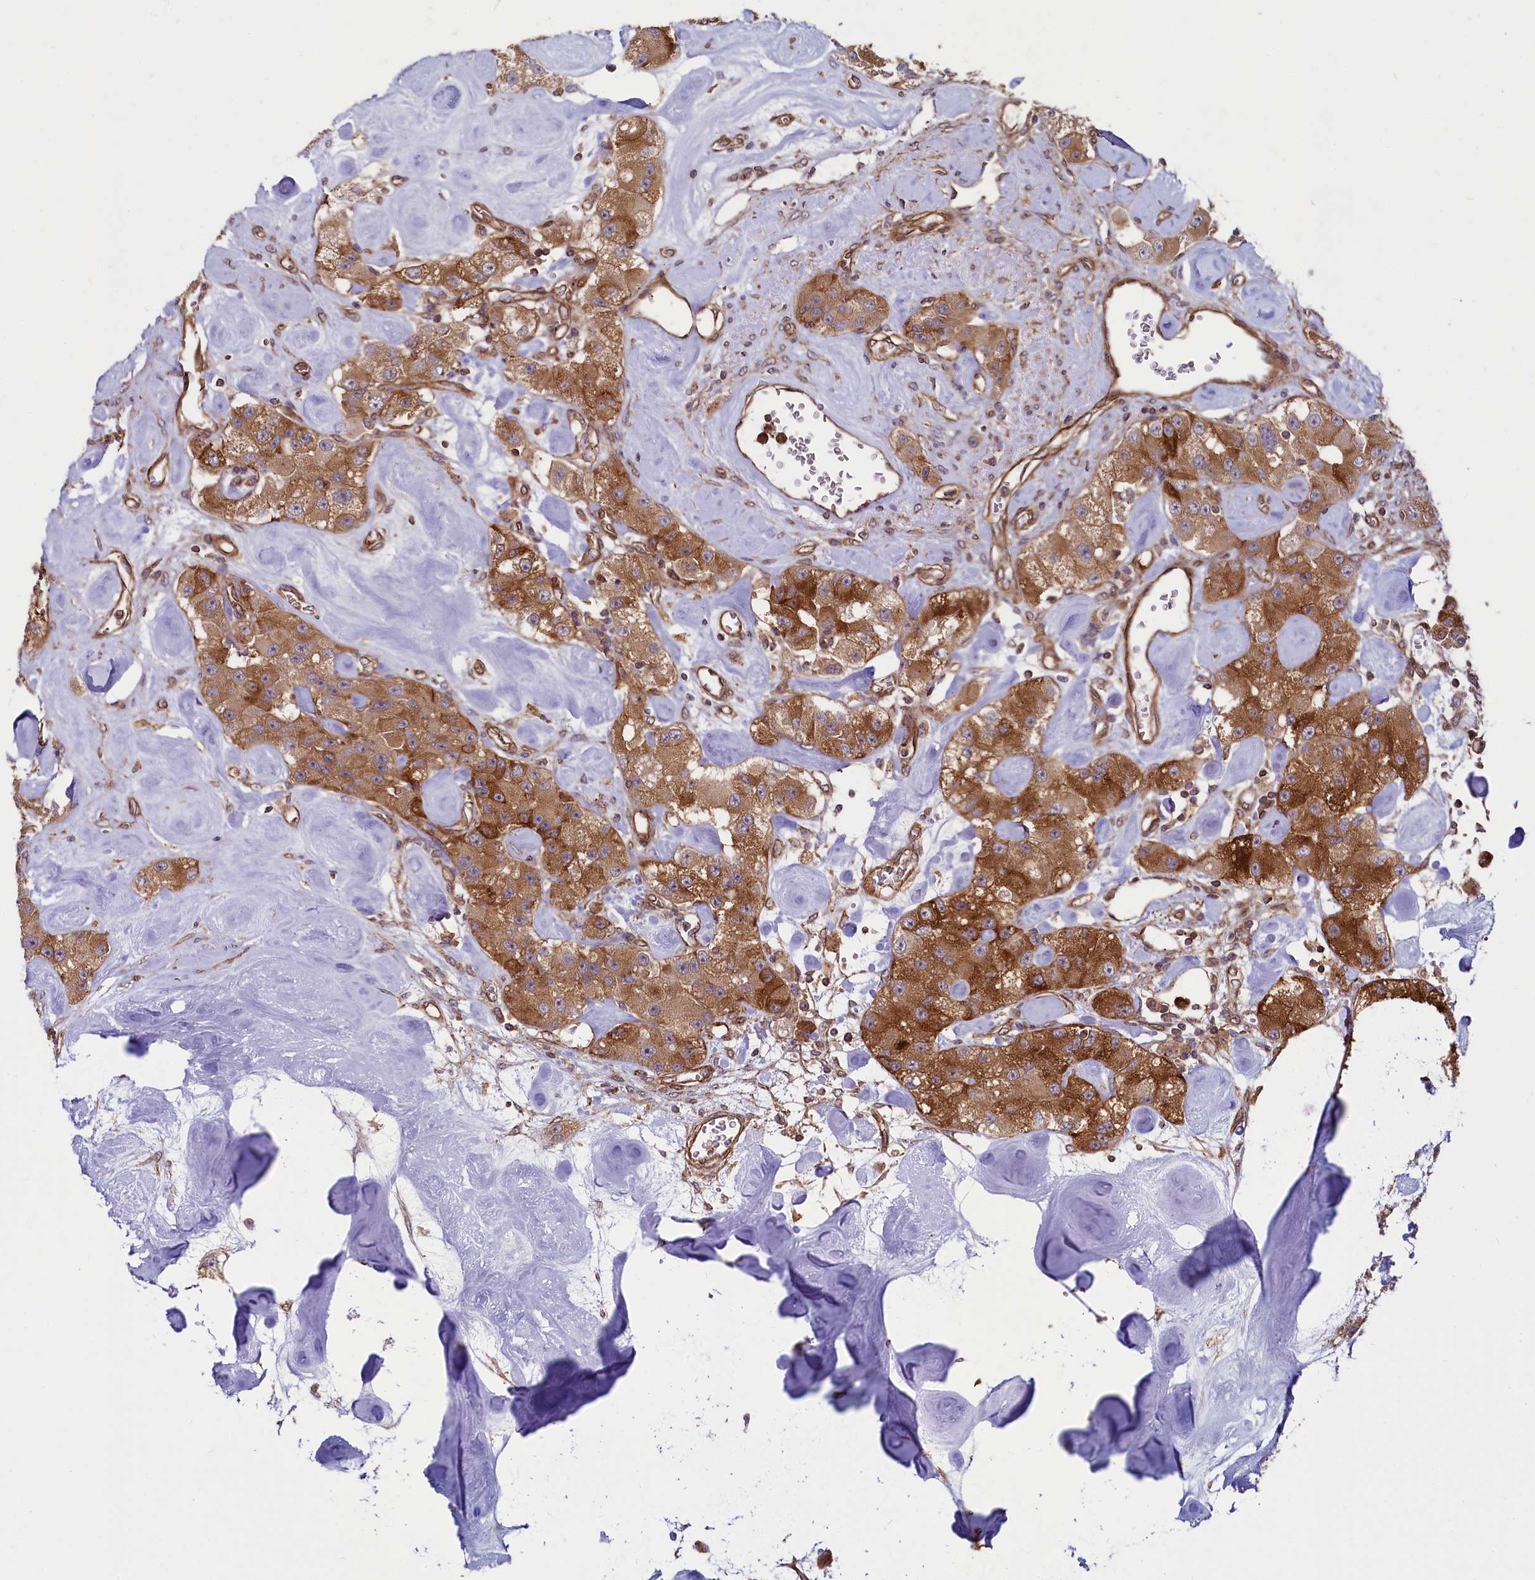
{"staining": {"intensity": "moderate", "quantity": ">75%", "location": "cytoplasmic/membranous"}, "tissue": "carcinoid", "cell_type": "Tumor cells", "image_type": "cancer", "snomed": [{"axis": "morphology", "description": "Carcinoid, malignant, NOS"}, {"axis": "topography", "description": "Pancreas"}], "caption": "Moderate cytoplasmic/membranous expression is appreciated in about >75% of tumor cells in carcinoid.", "gene": "SVIP", "patient": {"sex": "male", "age": 41}}